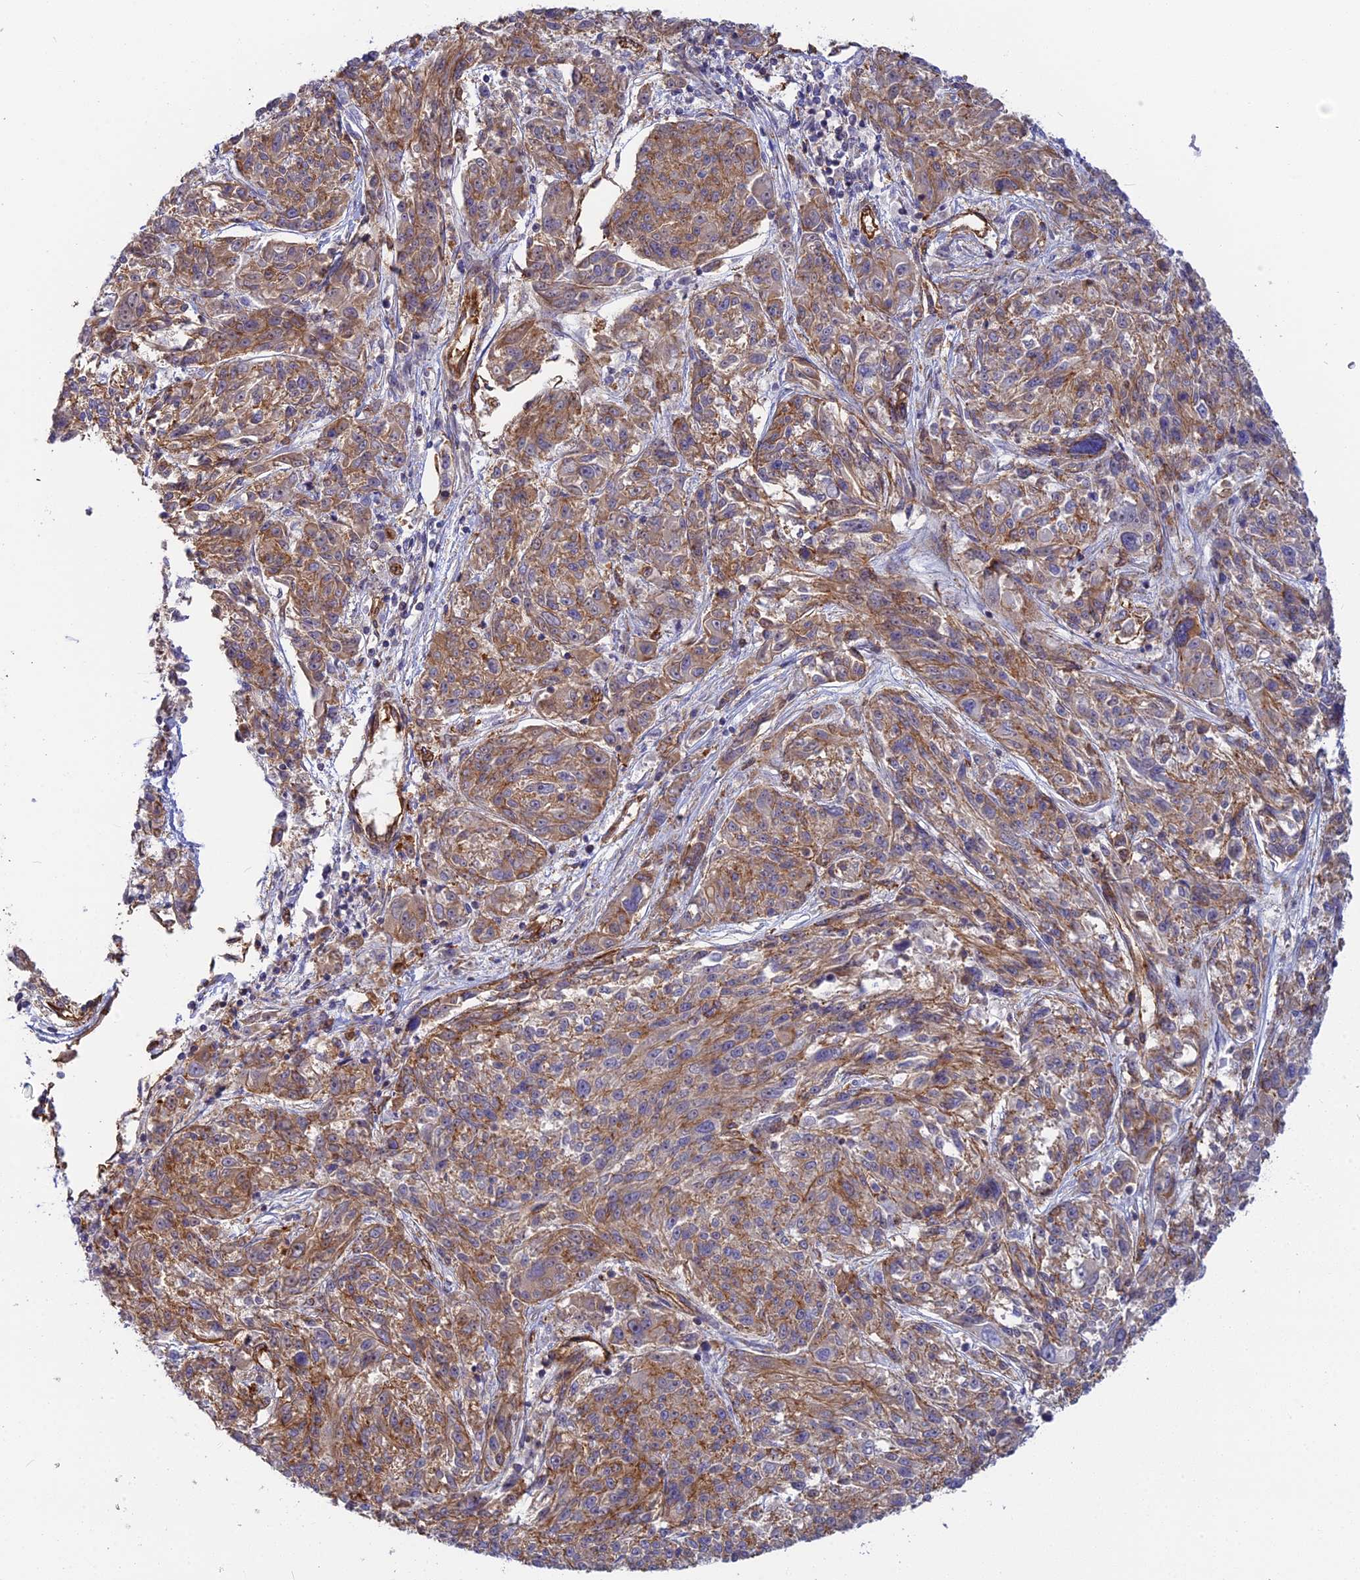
{"staining": {"intensity": "moderate", "quantity": ">75%", "location": "cytoplasmic/membranous"}, "tissue": "melanoma", "cell_type": "Tumor cells", "image_type": "cancer", "snomed": [{"axis": "morphology", "description": "Malignant melanoma, NOS"}, {"axis": "topography", "description": "Skin"}], "caption": "Tumor cells demonstrate medium levels of moderate cytoplasmic/membranous staining in about >75% of cells in human melanoma. (DAB (3,3'-diaminobenzidine) IHC with brightfield microscopy, high magnification).", "gene": "CNBD2", "patient": {"sex": "male", "age": 53}}